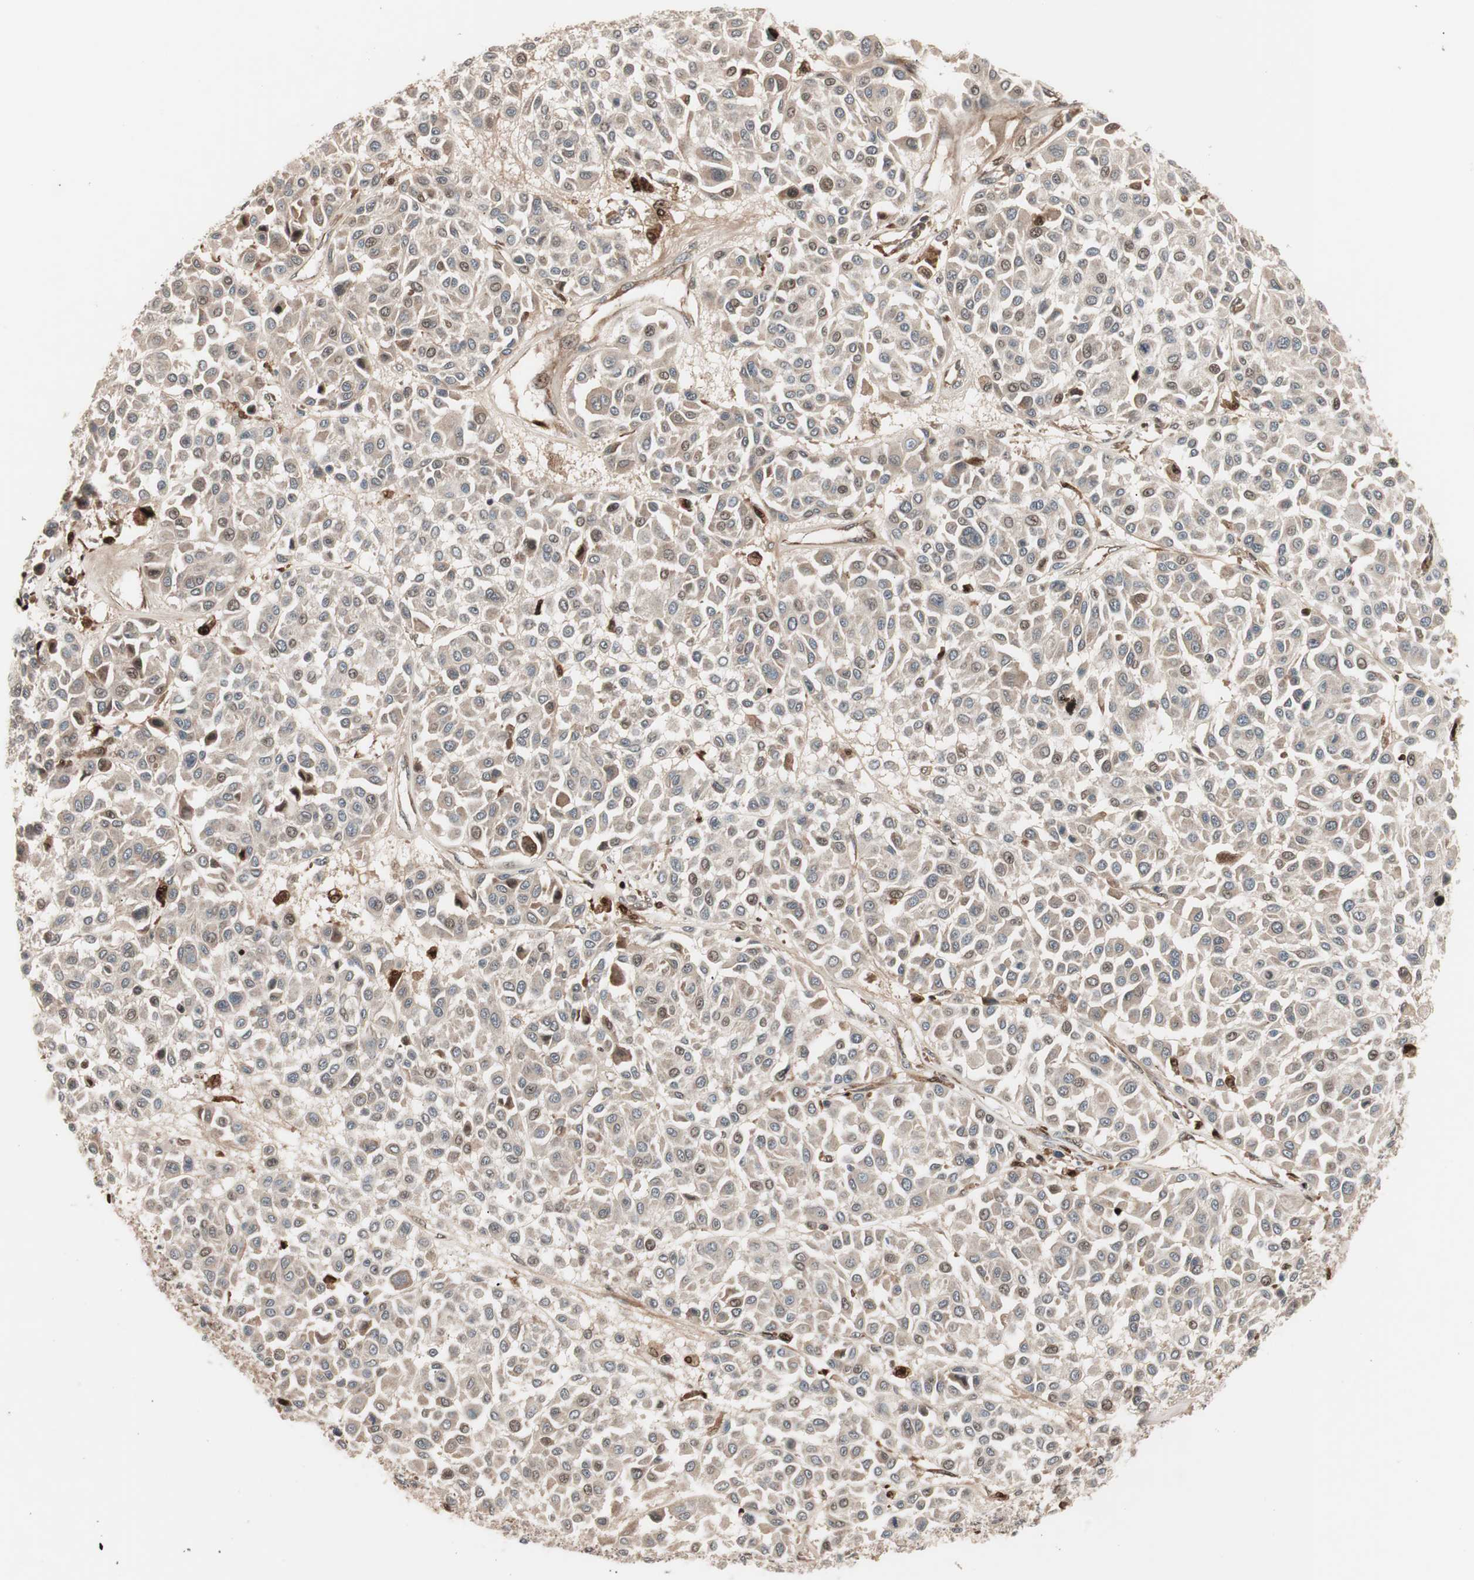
{"staining": {"intensity": "moderate", "quantity": ">75%", "location": "cytoplasmic/membranous,nuclear"}, "tissue": "melanoma", "cell_type": "Tumor cells", "image_type": "cancer", "snomed": [{"axis": "morphology", "description": "Malignant melanoma, Metastatic site"}, {"axis": "topography", "description": "Soft tissue"}], "caption": "Immunohistochemistry histopathology image of malignant melanoma (metastatic site) stained for a protein (brown), which demonstrates medium levels of moderate cytoplasmic/membranous and nuclear staining in approximately >75% of tumor cells.", "gene": "NF2", "patient": {"sex": "male", "age": 41}}